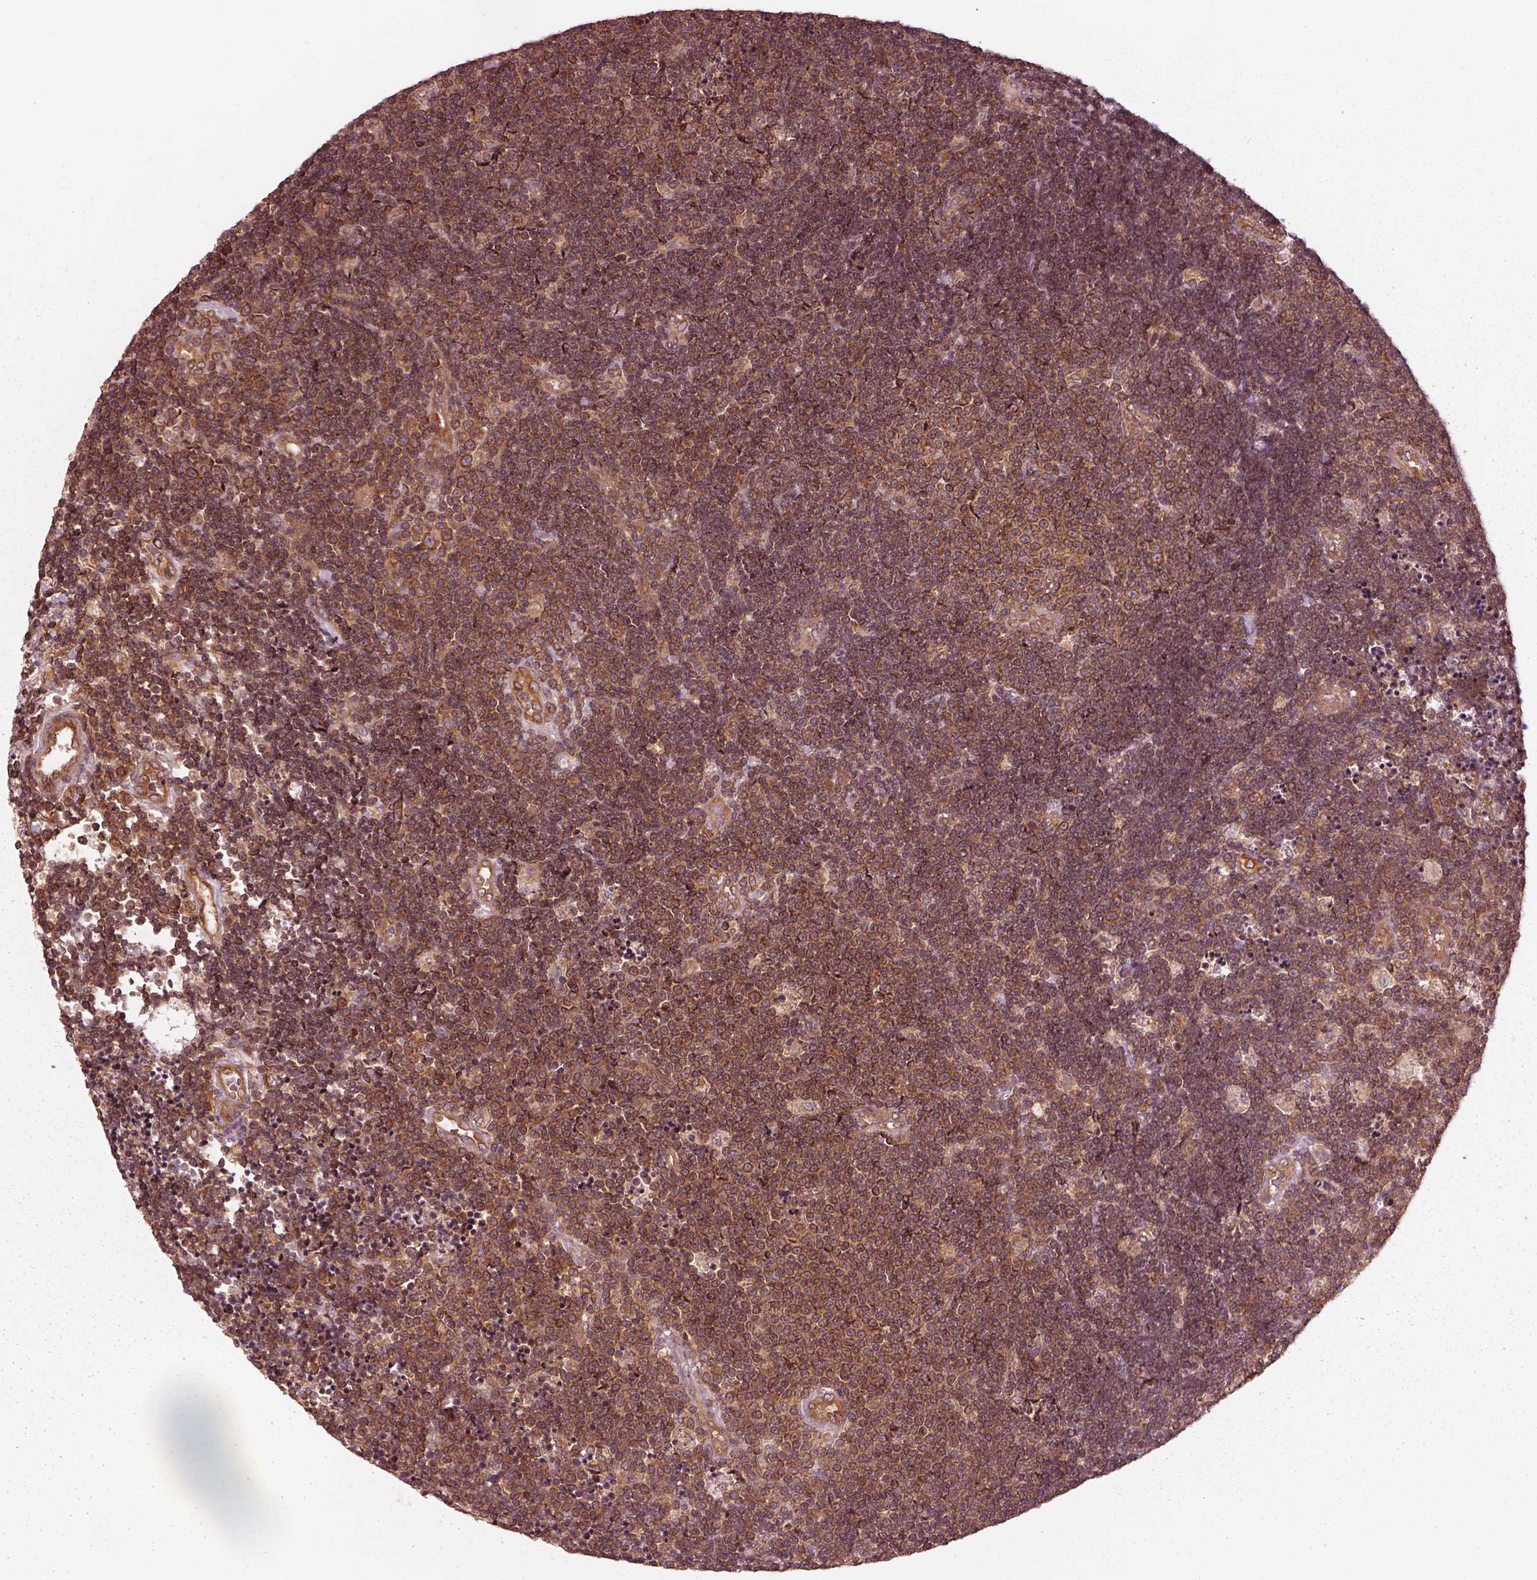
{"staining": {"intensity": "moderate", "quantity": ">75%", "location": "cytoplasmic/membranous"}, "tissue": "lymphoma", "cell_type": "Tumor cells", "image_type": "cancer", "snomed": [{"axis": "morphology", "description": "Malignant lymphoma, non-Hodgkin's type, Low grade"}, {"axis": "topography", "description": "Brain"}], "caption": "Protein staining of low-grade malignant lymphoma, non-Hodgkin's type tissue displays moderate cytoplasmic/membranous staining in about >75% of tumor cells.", "gene": "PIK3R2", "patient": {"sex": "female", "age": 66}}